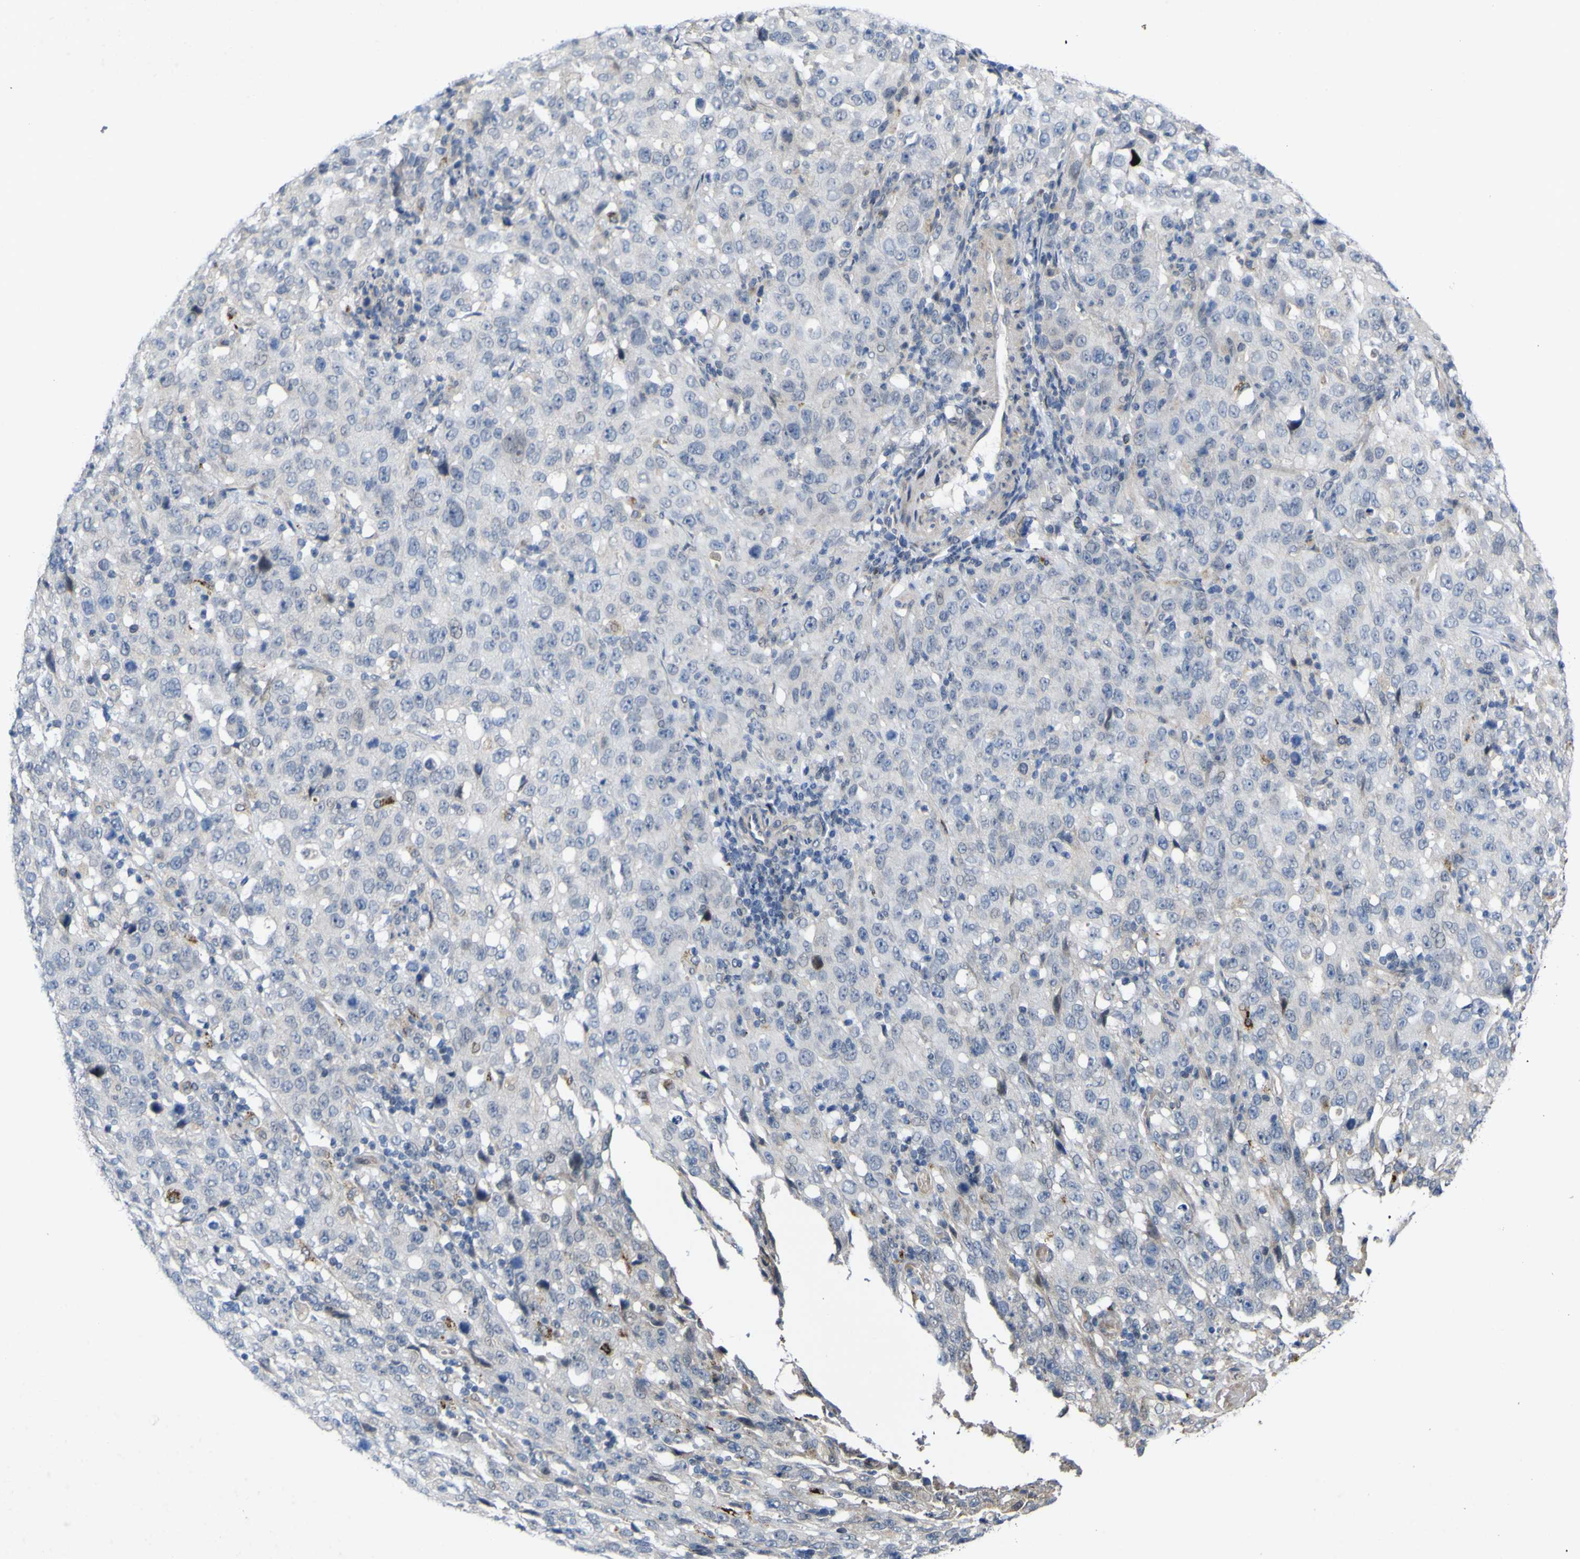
{"staining": {"intensity": "negative", "quantity": "none", "location": "none"}, "tissue": "stomach cancer", "cell_type": "Tumor cells", "image_type": "cancer", "snomed": [{"axis": "morphology", "description": "Normal tissue, NOS"}, {"axis": "morphology", "description": "Adenocarcinoma, NOS"}, {"axis": "topography", "description": "Stomach"}], "caption": "A photomicrograph of adenocarcinoma (stomach) stained for a protein exhibits no brown staining in tumor cells.", "gene": "NAV1", "patient": {"sex": "male", "age": 48}}